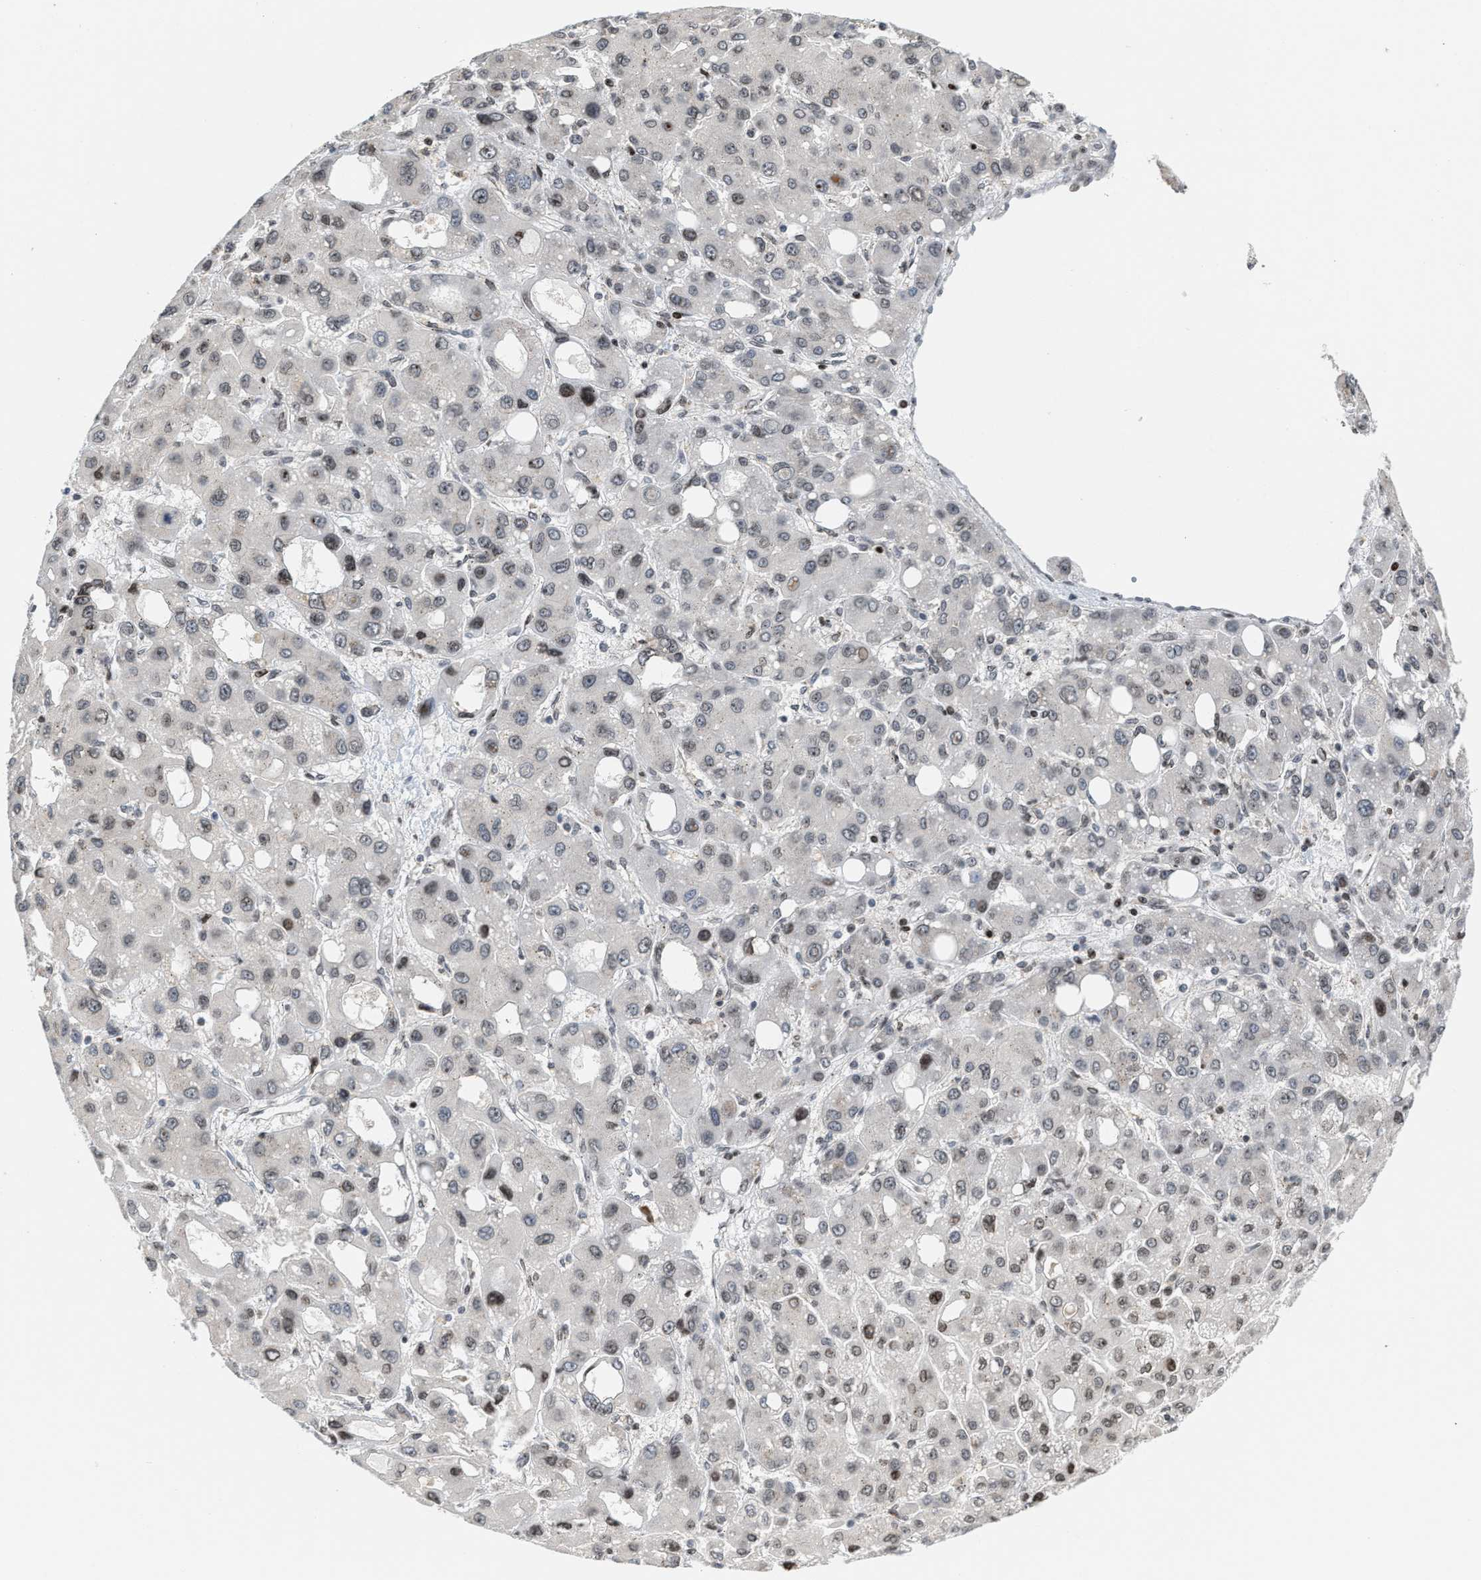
{"staining": {"intensity": "negative", "quantity": "none", "location": "none"}, "tissue": "liver cancer", "cell_type": "Tumor cells", "image_type": "cancer", "snomed": [{"axis": "morphology", "description": "Carcinoma, Hepatocellular, NOS"}, {"axis": "topography", "description": "Liver"}], "caption": "Human liver cancer stained for a protein using IHC shows no expression in tumor cells.", "gene": "PDZD2", "patient": {"sex": "male", "age": 55}}